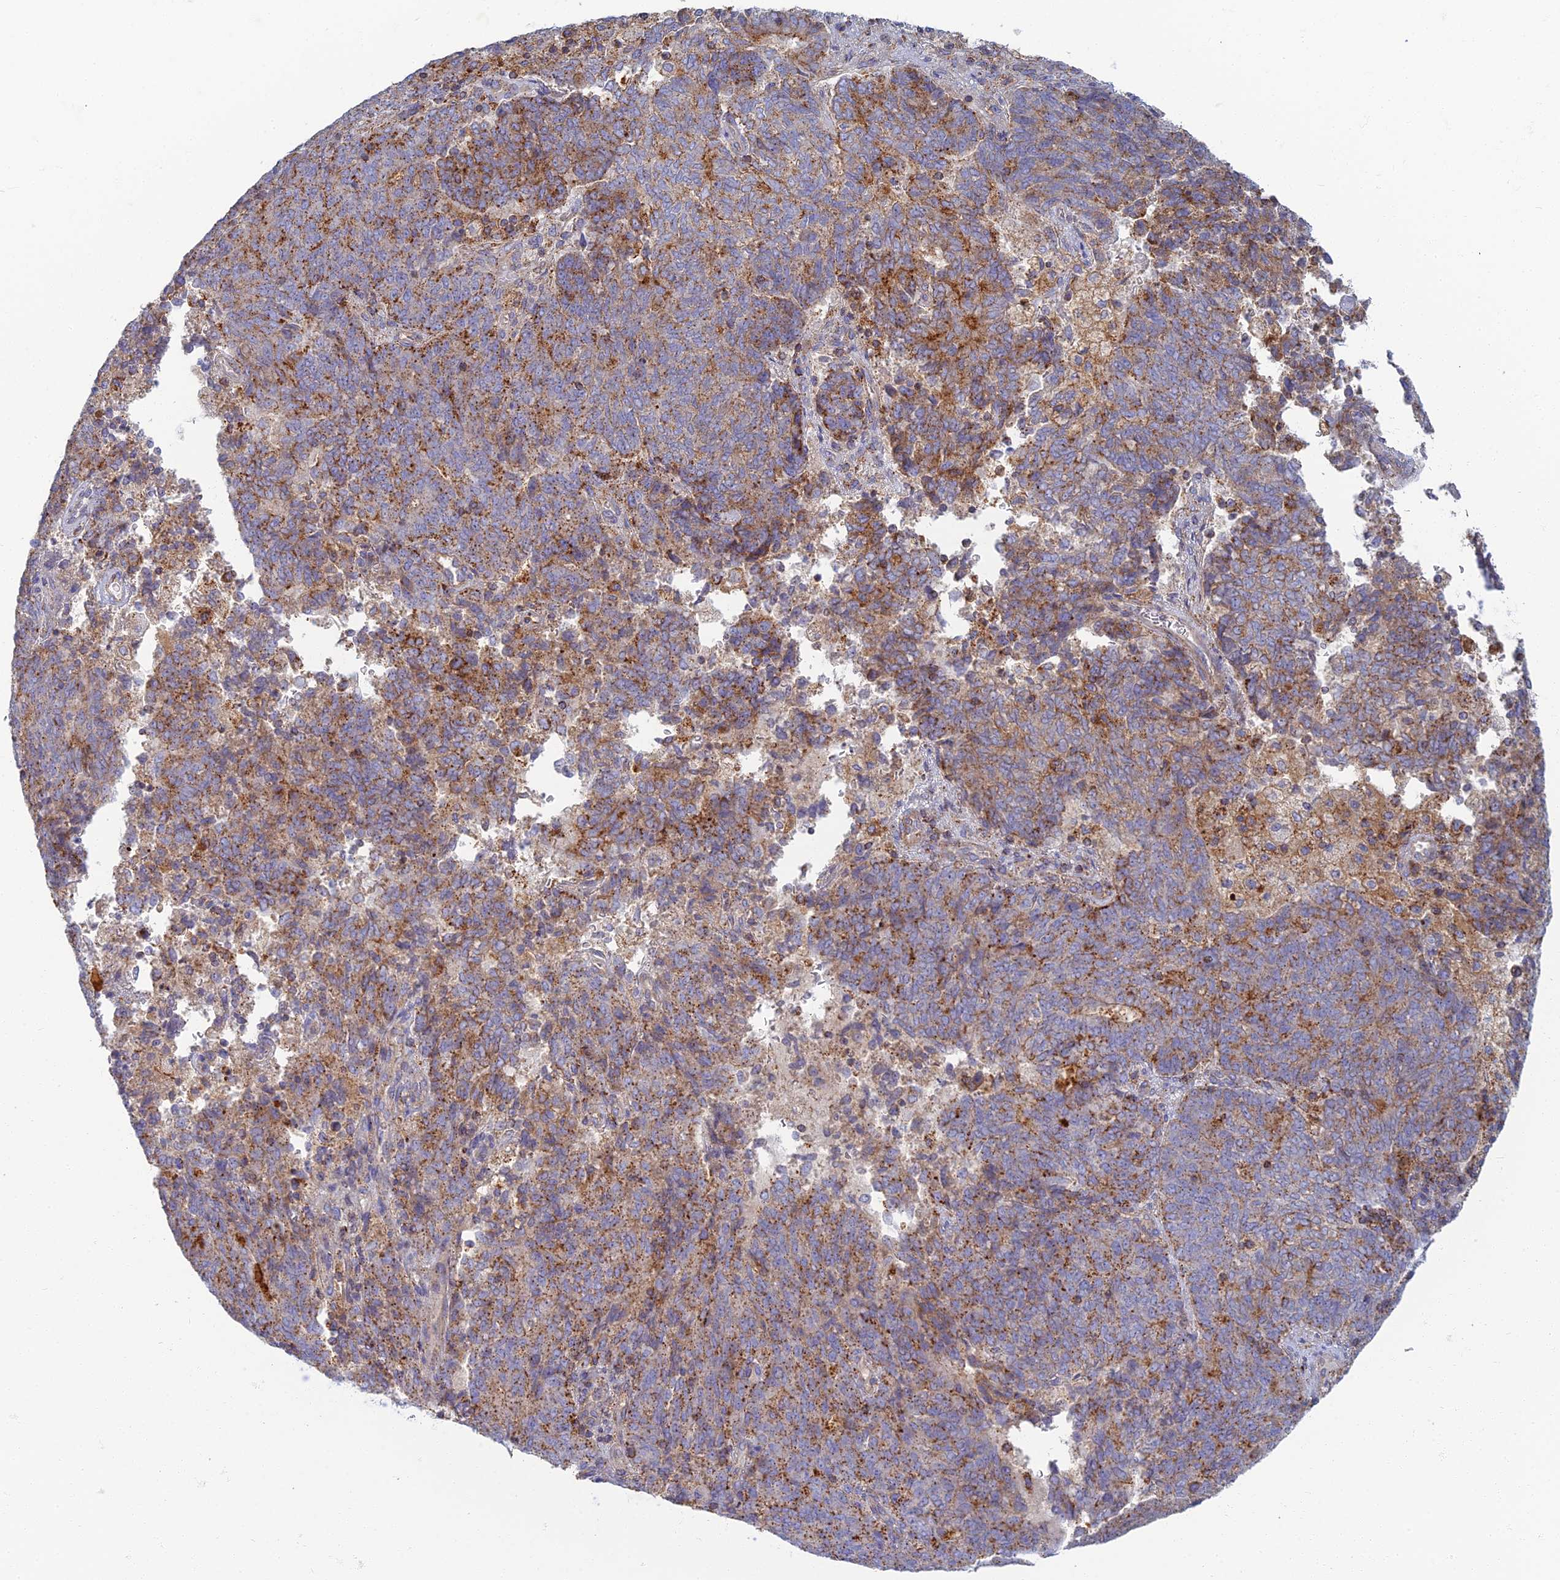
{"staining": {"intensity": "moderate", "quantity": ">75%", "location": "cytoplasmic/membranous"}, "tissue": "endometrial cancer", "cell_type": "Tumor cells", "image_type": "cancer", "snomed": [{"axis": "morphology", "description": "Adenocarcinoma, NOS"}, {"axis": "topography", "description": "Endometrium"}], "caption": "Endometrial cancer (adenocarcinoma) stained with a brown dye demonstrates moderate cytoplasmic/membranous positive positivity in about >75% of tumor cells.", "gene": "CHMP4B", "patient": {"sex": "female", "age": 80}}